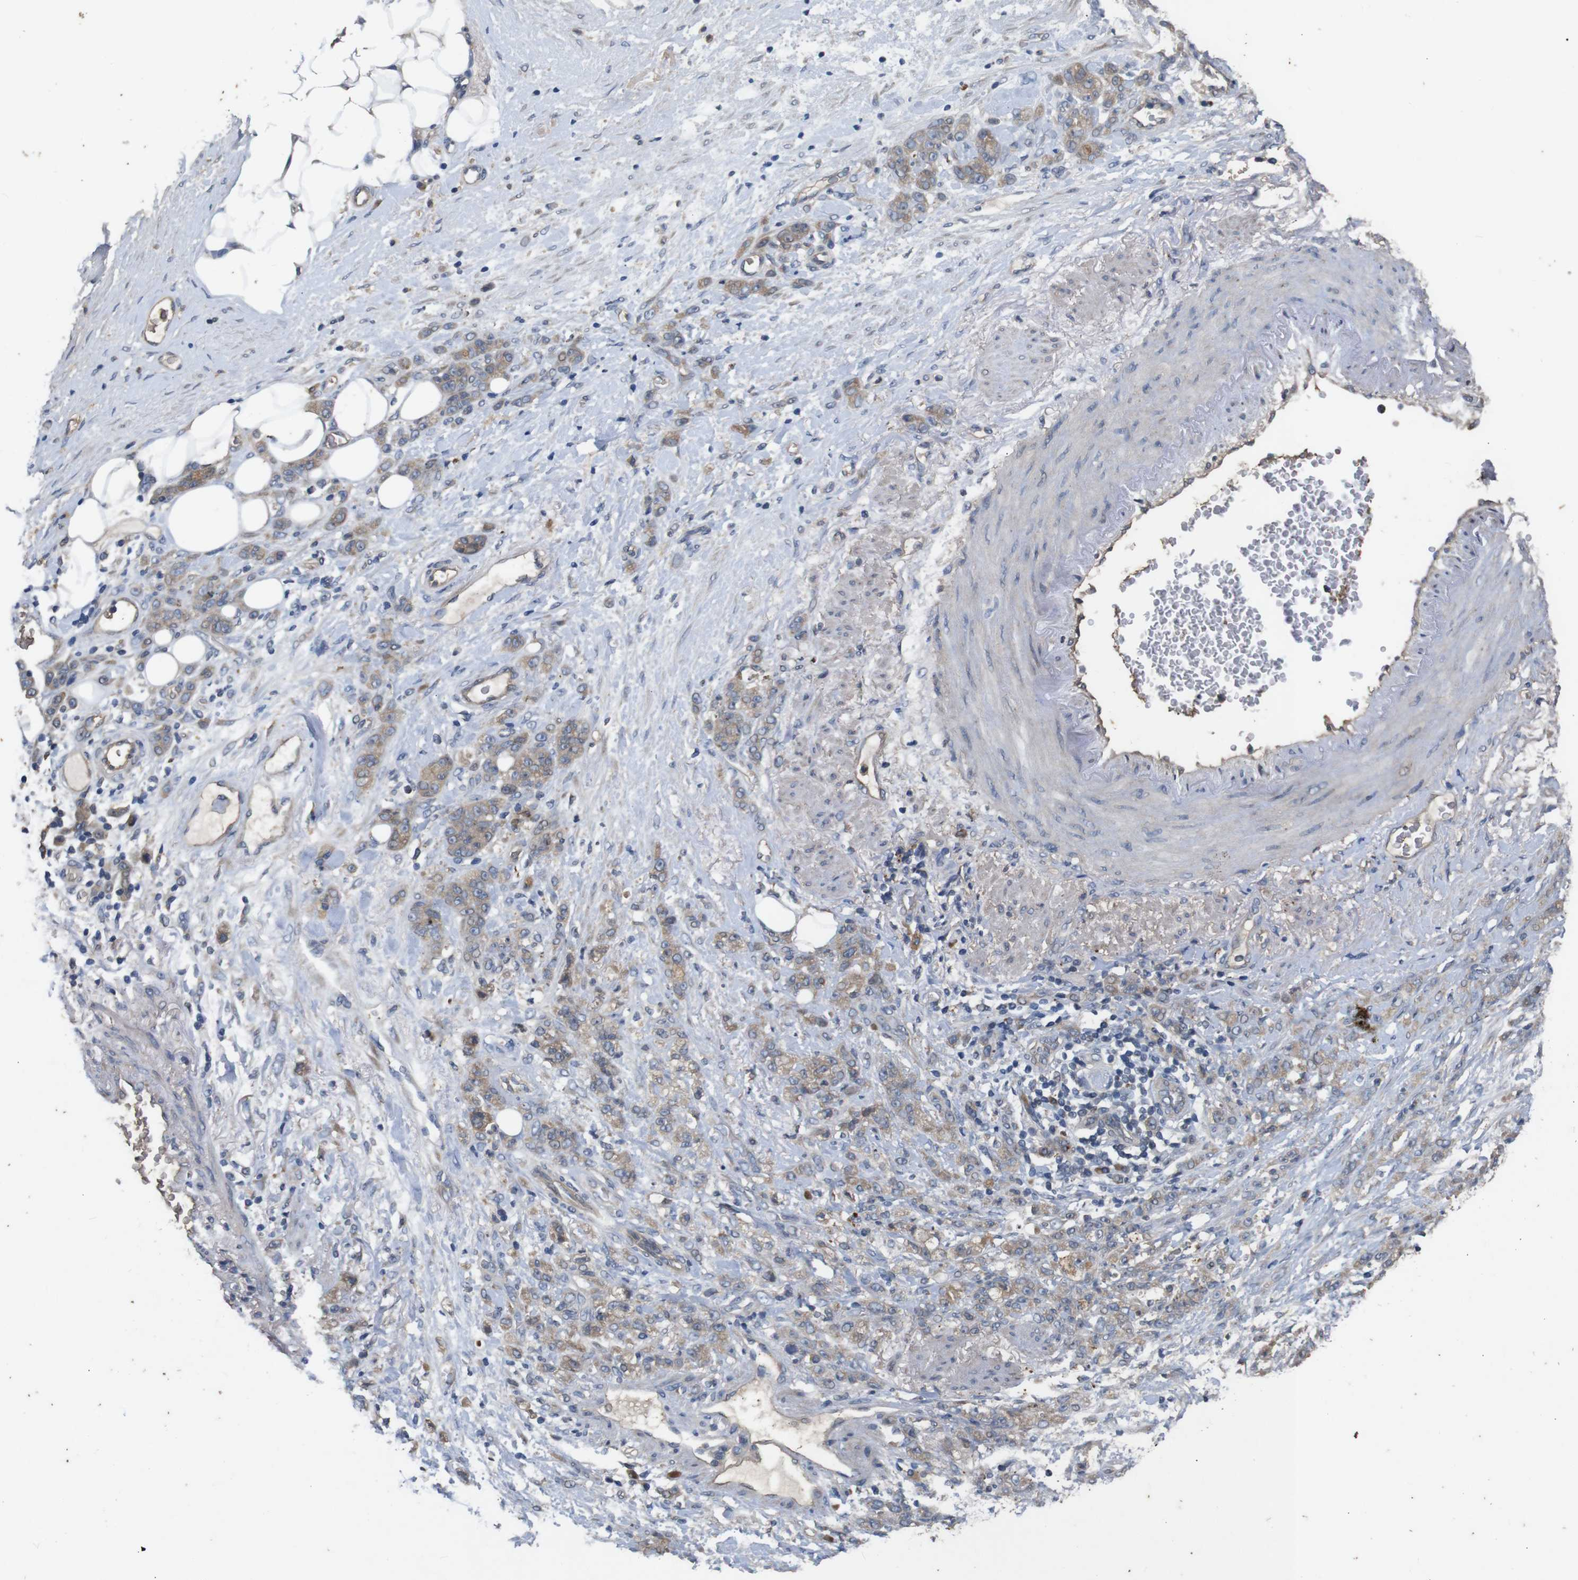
{"staining": {"intensity": "weak", "quantity": ">75%", "location": "cytoplasmic/membranous"}, "tissue": "stomach cancer", "cell_type": "Tumor cells", "image_type": "cancer", "snomed": [{"axis": "morphology", "description": "Adenocarcinoma, NOS"}, {"axis": "topography", "description": "Stomach"}], "caption": "The photomicrograph displays staining of stomach cancer, revealing weak cytoplasmic/membranous protein expression (brown color) within tumor cells.", "gene": "PTPN1", "patient": {"sex": "male", "age": 82}}